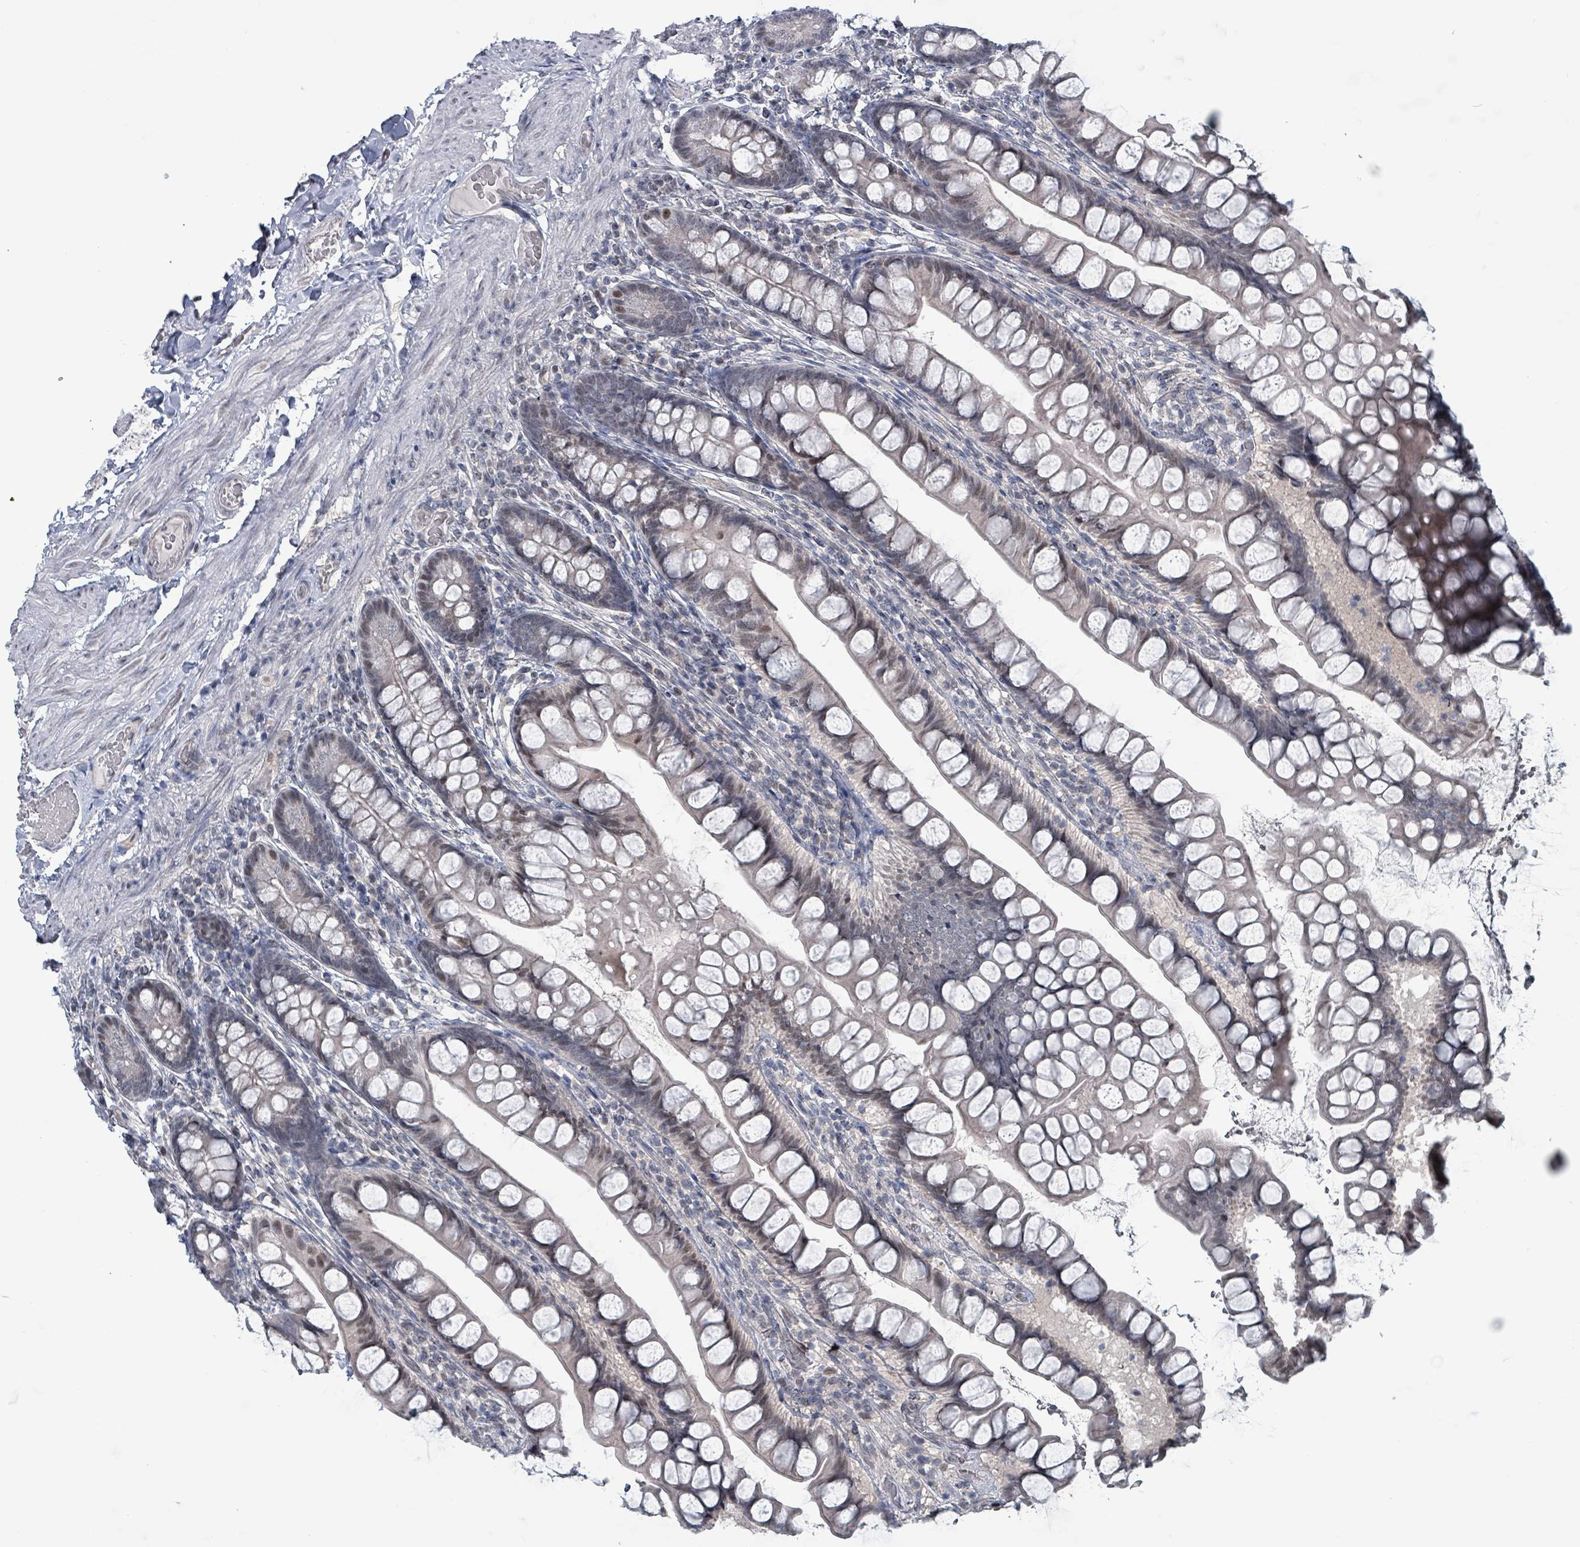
{"staining": {"intensity": "moderate", "quantity": "<25%", "location": "cytoplasmic/membranous,nuclear"}, "tissue": "small intestine", "cell_type": "Glandular cells", "image_type": "normal", "snomed": [{"axis": "morphology", "description": "Normal tissue, NOS"}, {"axis": "topography", "description": "Small intestine"}], "caption": "DAB immunohistochemical staining of unremarkable small intestine reveals moderate cytoplasmic/membranous,nuclear protein expression in about <25% of glandular cells.", "gene": "BIVM", "patient": {"sex": "male", "age": 70}}